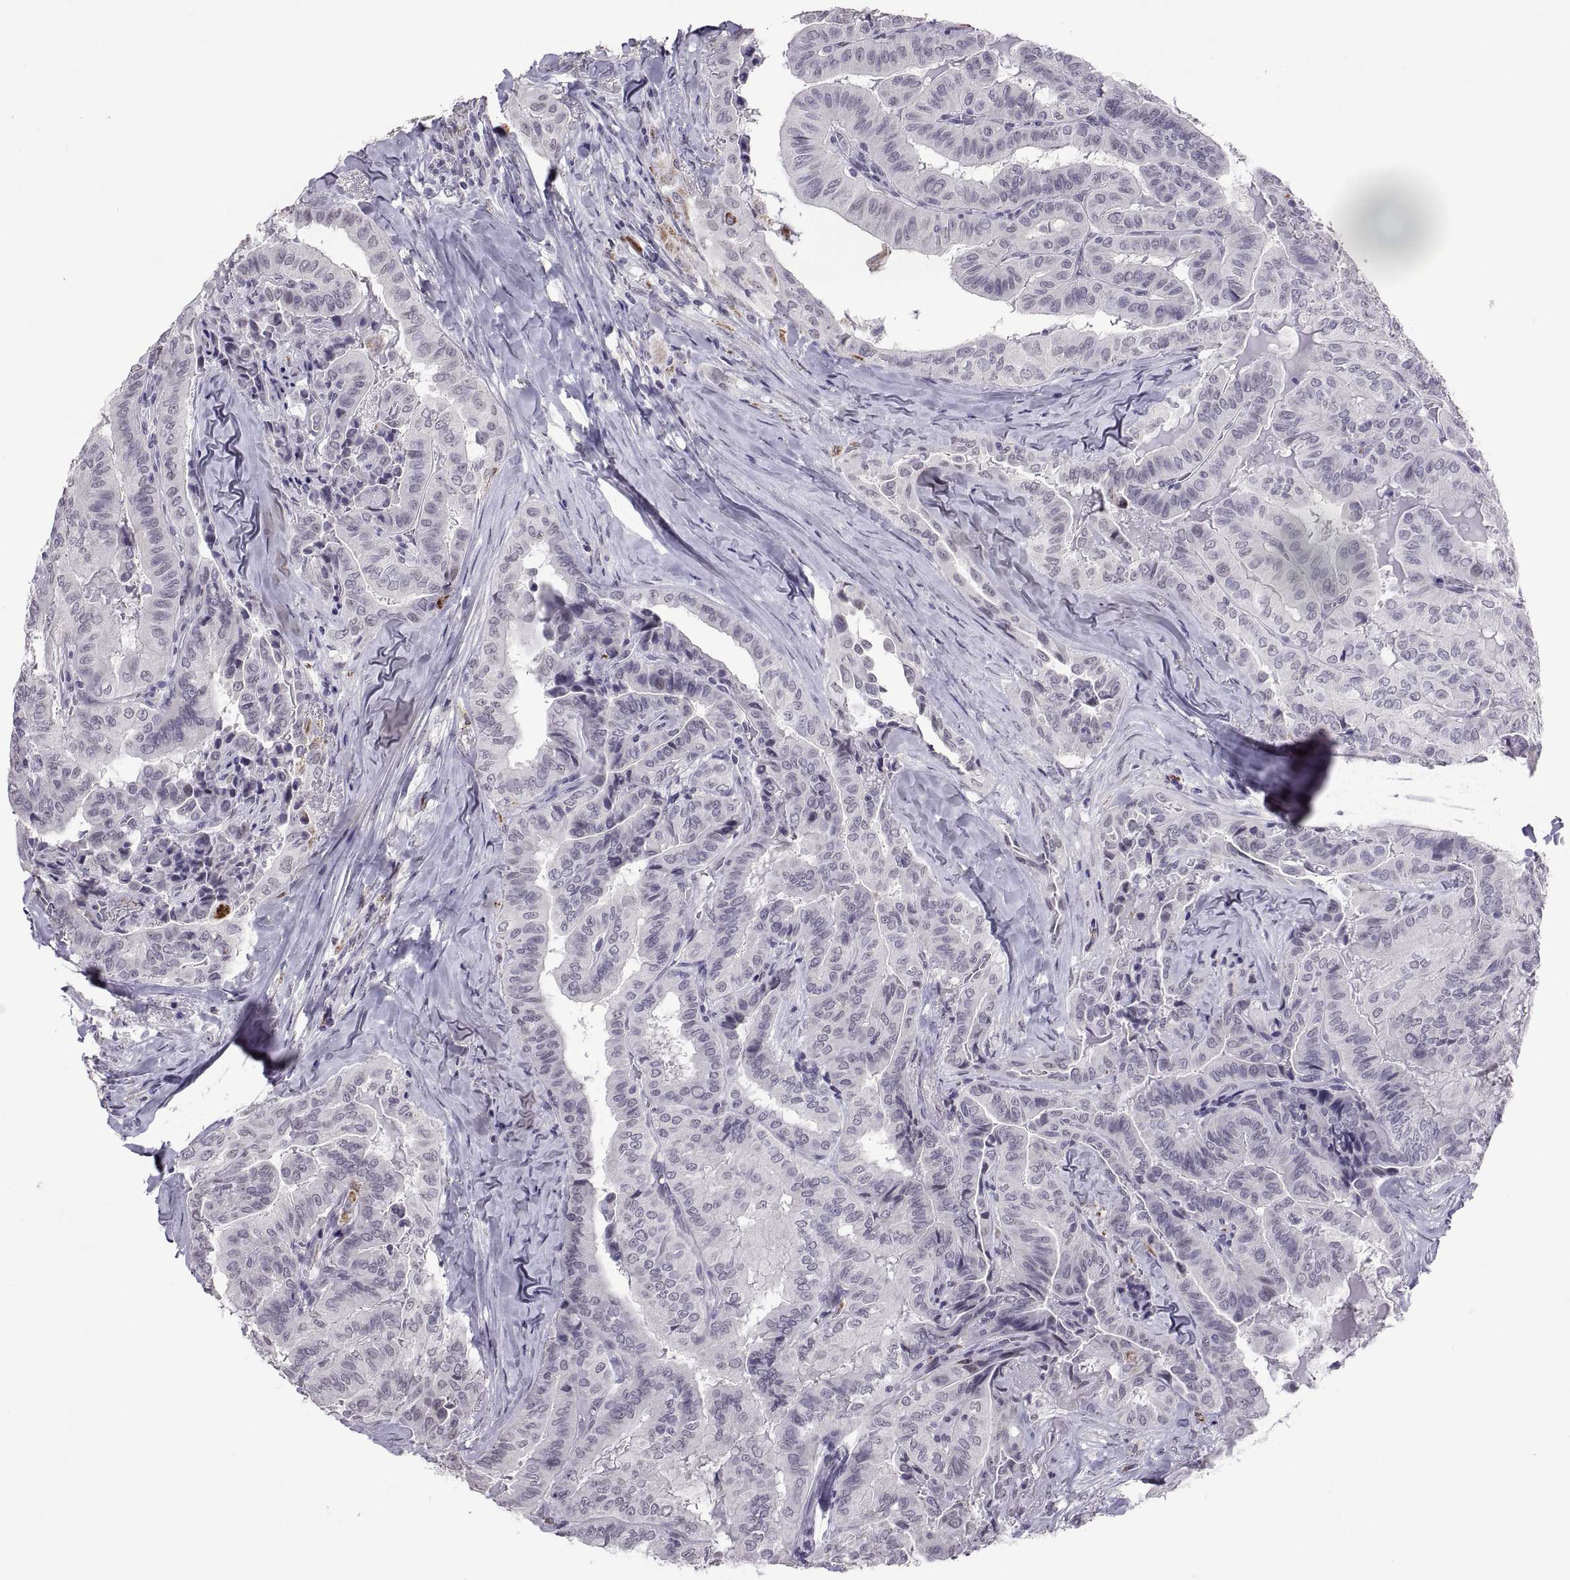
{"staining": {"intensity": "negative", "quantity": "none", "location": "none"}, "tissue": "thyroid cancer", "cell_type": "Tumor cells", "image_type": "cancer", "snomed": [{"axis": "morphology", "description": "Papillary adenocarcinoma, NOS"}, {"axis": "topography", "description": "Thyroid gland"}], "caption": "The image displays no staining of tumor cells in thyroid papillary adenocarcinoma. (DAB immunohistochemistry visualized using brightfield microscopy, high magnification).", "gene": "KRT77", "patient": {"sex": "female", "age": 68}}